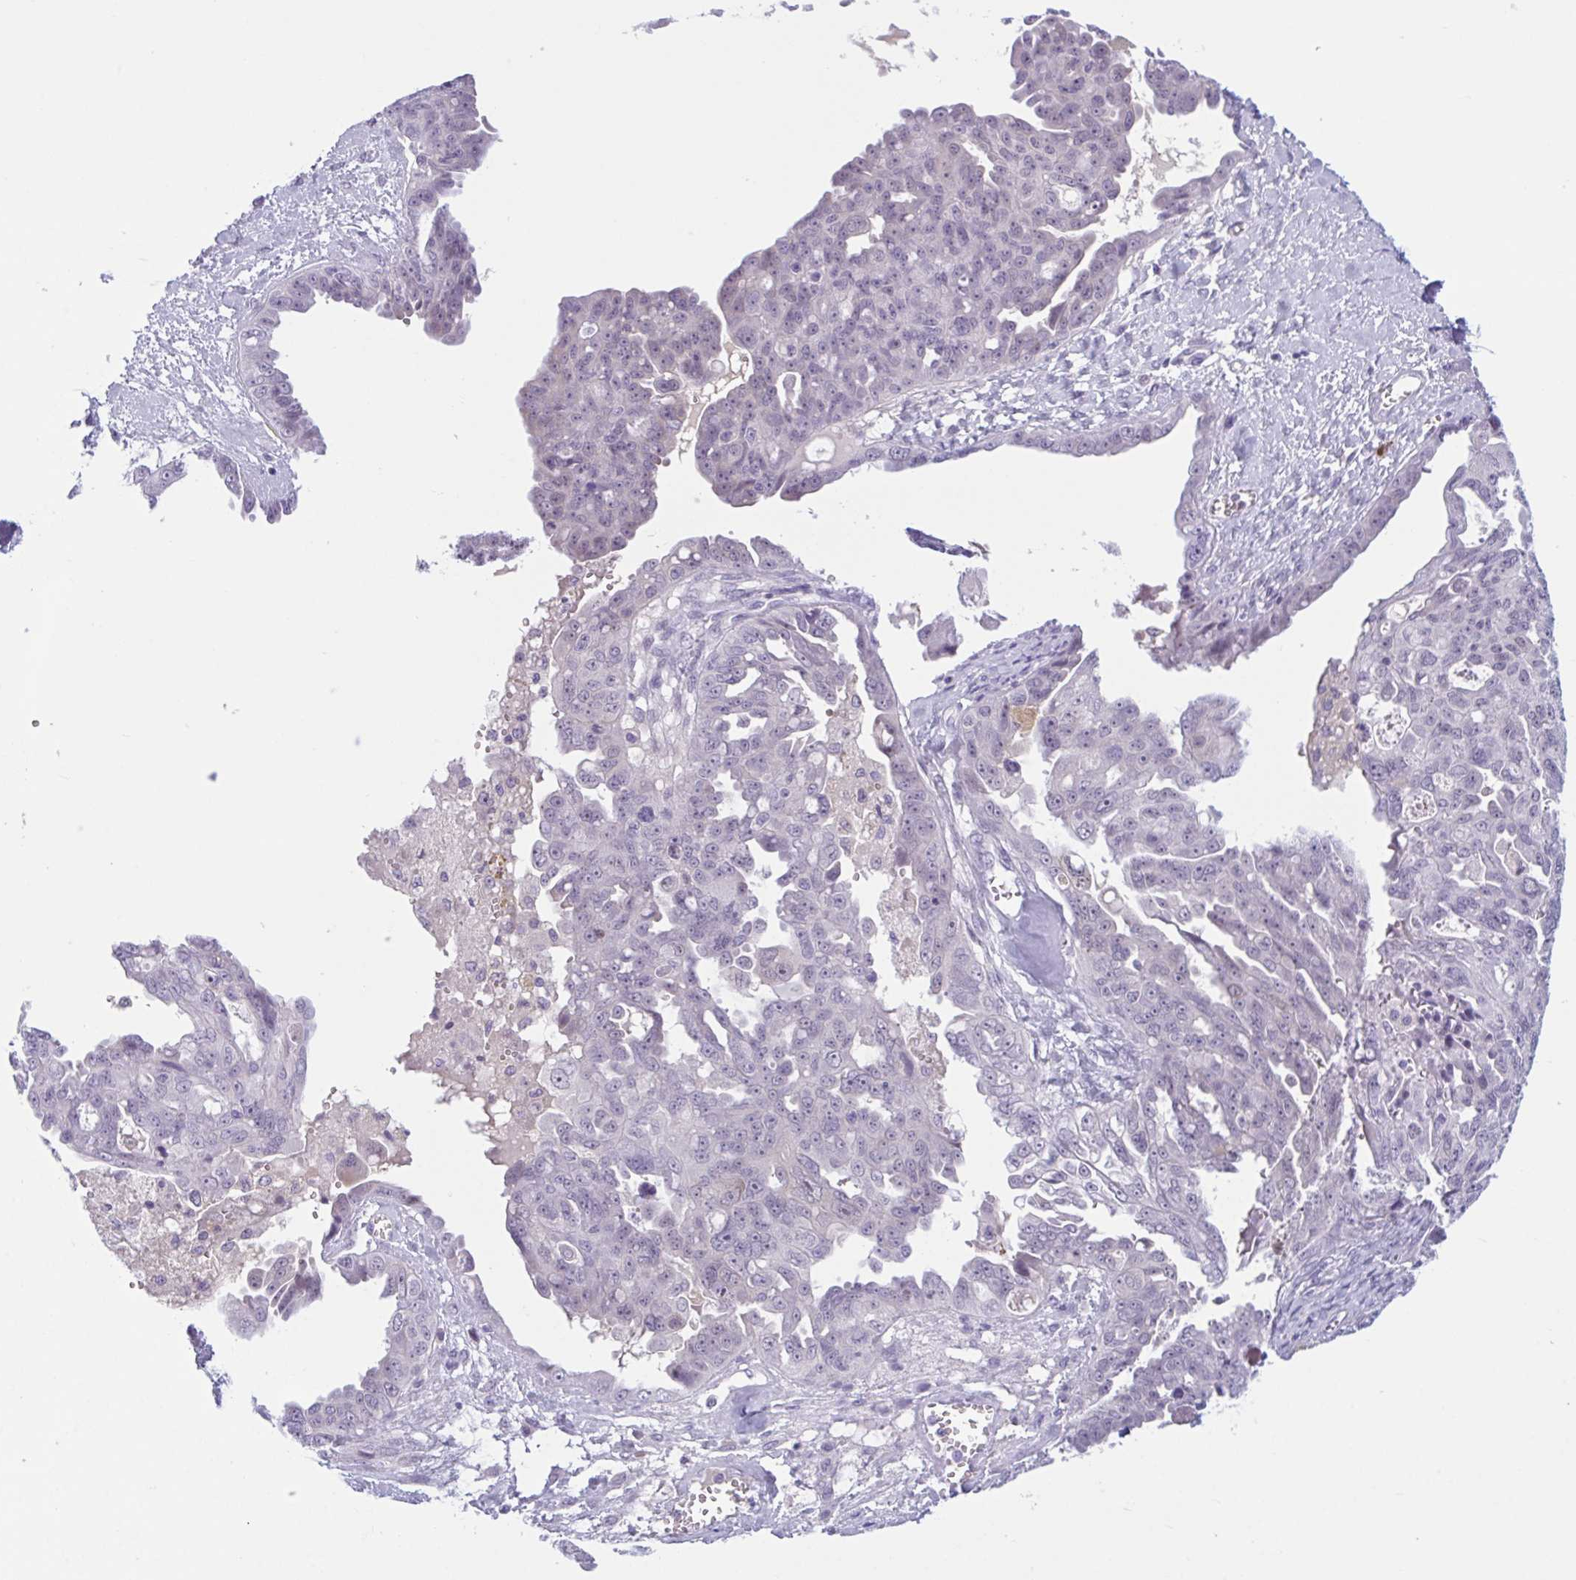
{"staining": {"intensity": "negative", "quantity": "none", "location": "none"}, "tissue": "ovarian cancer", "cell_type": "Tumor cells", "image_type": "cancer", "snomed": [{"axis": "morphology", "description": "Carcinoma, endometroid"}, {"axis": "topography", "description": "Ovary"}], "caption": "The photomicrograph demonstrates no staining of tumor cells in ovarian cancer (endometroid carcinoma).", "gene": "WNT9B", "patient": {"sex": "female", "age": 70}}